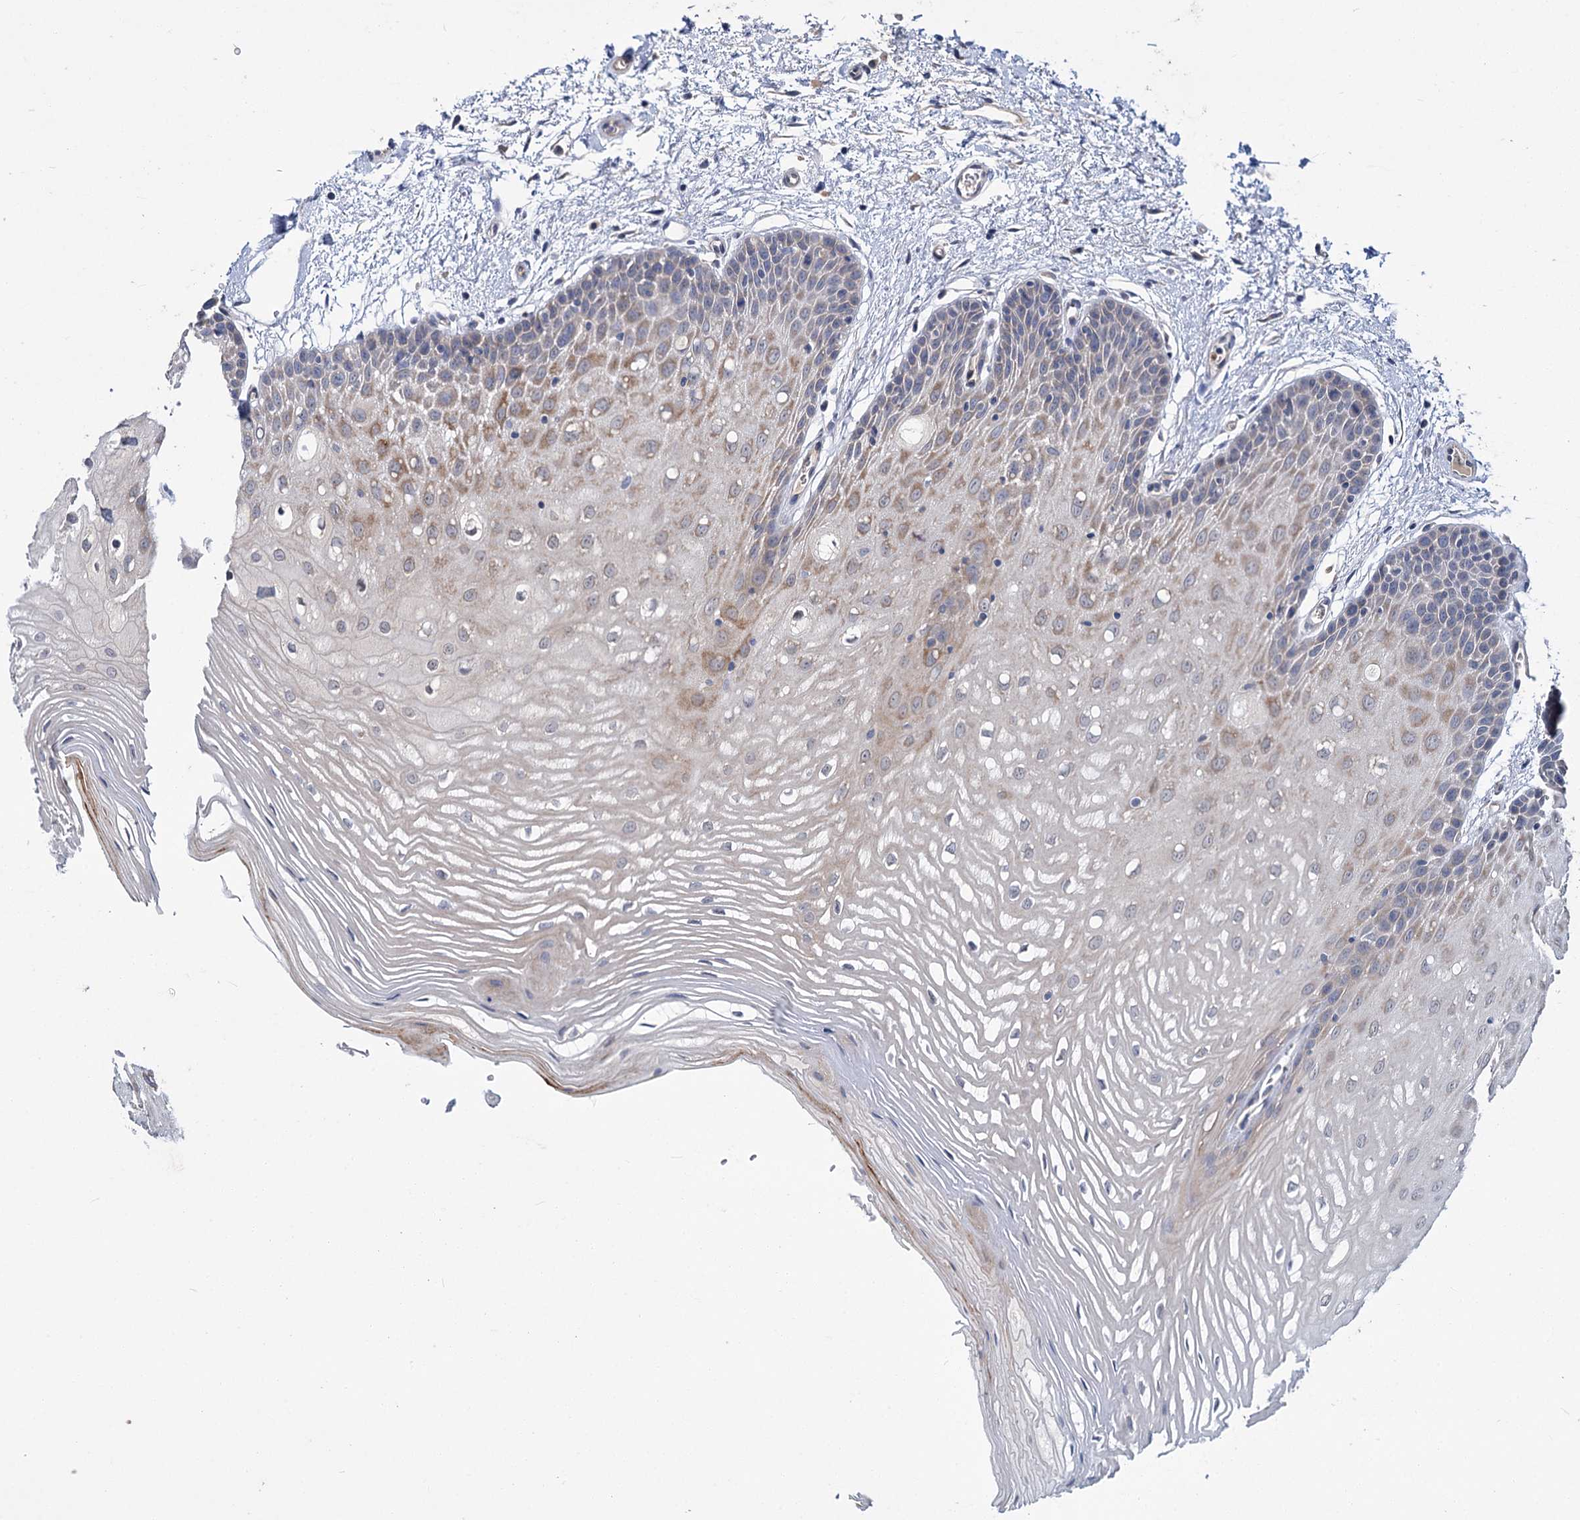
{"staining": {"intensity": "moderate", "quantity": "<25%", "location": "cytoplasmic/membranous"}, "tissue": "oral mucosa", "cell_type": "Squamous epithelial cells", "image_type": "normal", "snomed": [{"axis": "morphology", "description": "Normal tissue, NOS"}, {"axis": "topography", "description": "Oral tissue"}, {"axis": "topography", "description": "Tounge, NOS"}], "caption": "High-power microscopy captured an immunohistochemistry (IHC) photomicrograph of benign oral mucosa, revealing moderate cytoplasmic/membranous expression in approximately <25% of squamous epithelial cells.", "gene": "DYNC2H1", "patient": {"sex": "female", "age": 73}}